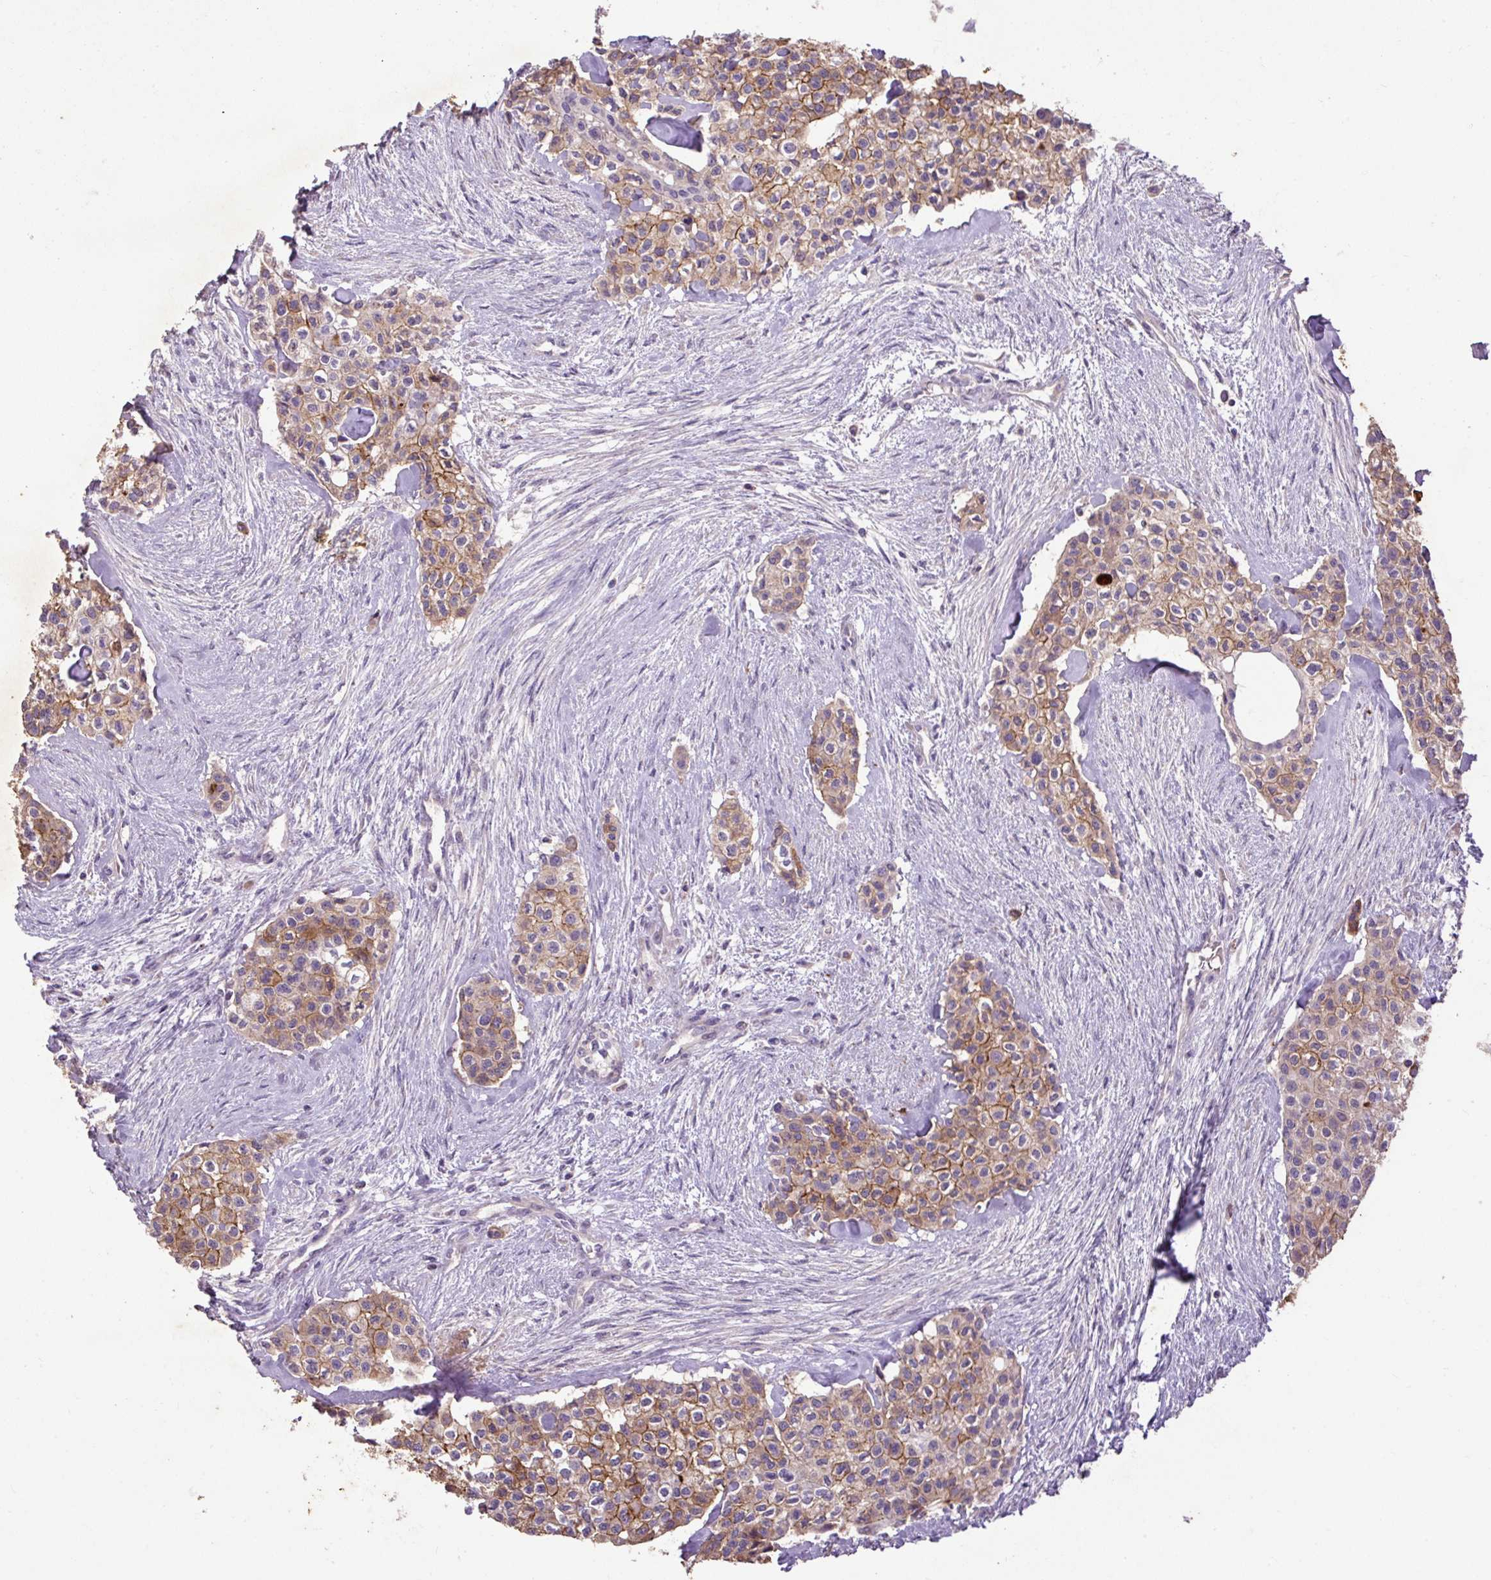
{"staining": {"intensity": "moderate", "quantity": "<25%", "location": "cytoplasmic/membranous"}, "tissue": "head and neck cancer", "cell_type": "Tumor cells", "image_type": "cancer", "snomed": [{"axis": "morphology", "description": "Adenocarcinoma, NOS"}, {"axis": "topography", "description": "Head-Neck"}], "caption": "Protein analysis of head and neck cancer (adenocarcinoma) tissue displays moderate cytoplasmic/membranous positivity in approximately <25% of tumor cells.", "gene": "LRTM2", "patient": {"sex": "male", "age": 81}}